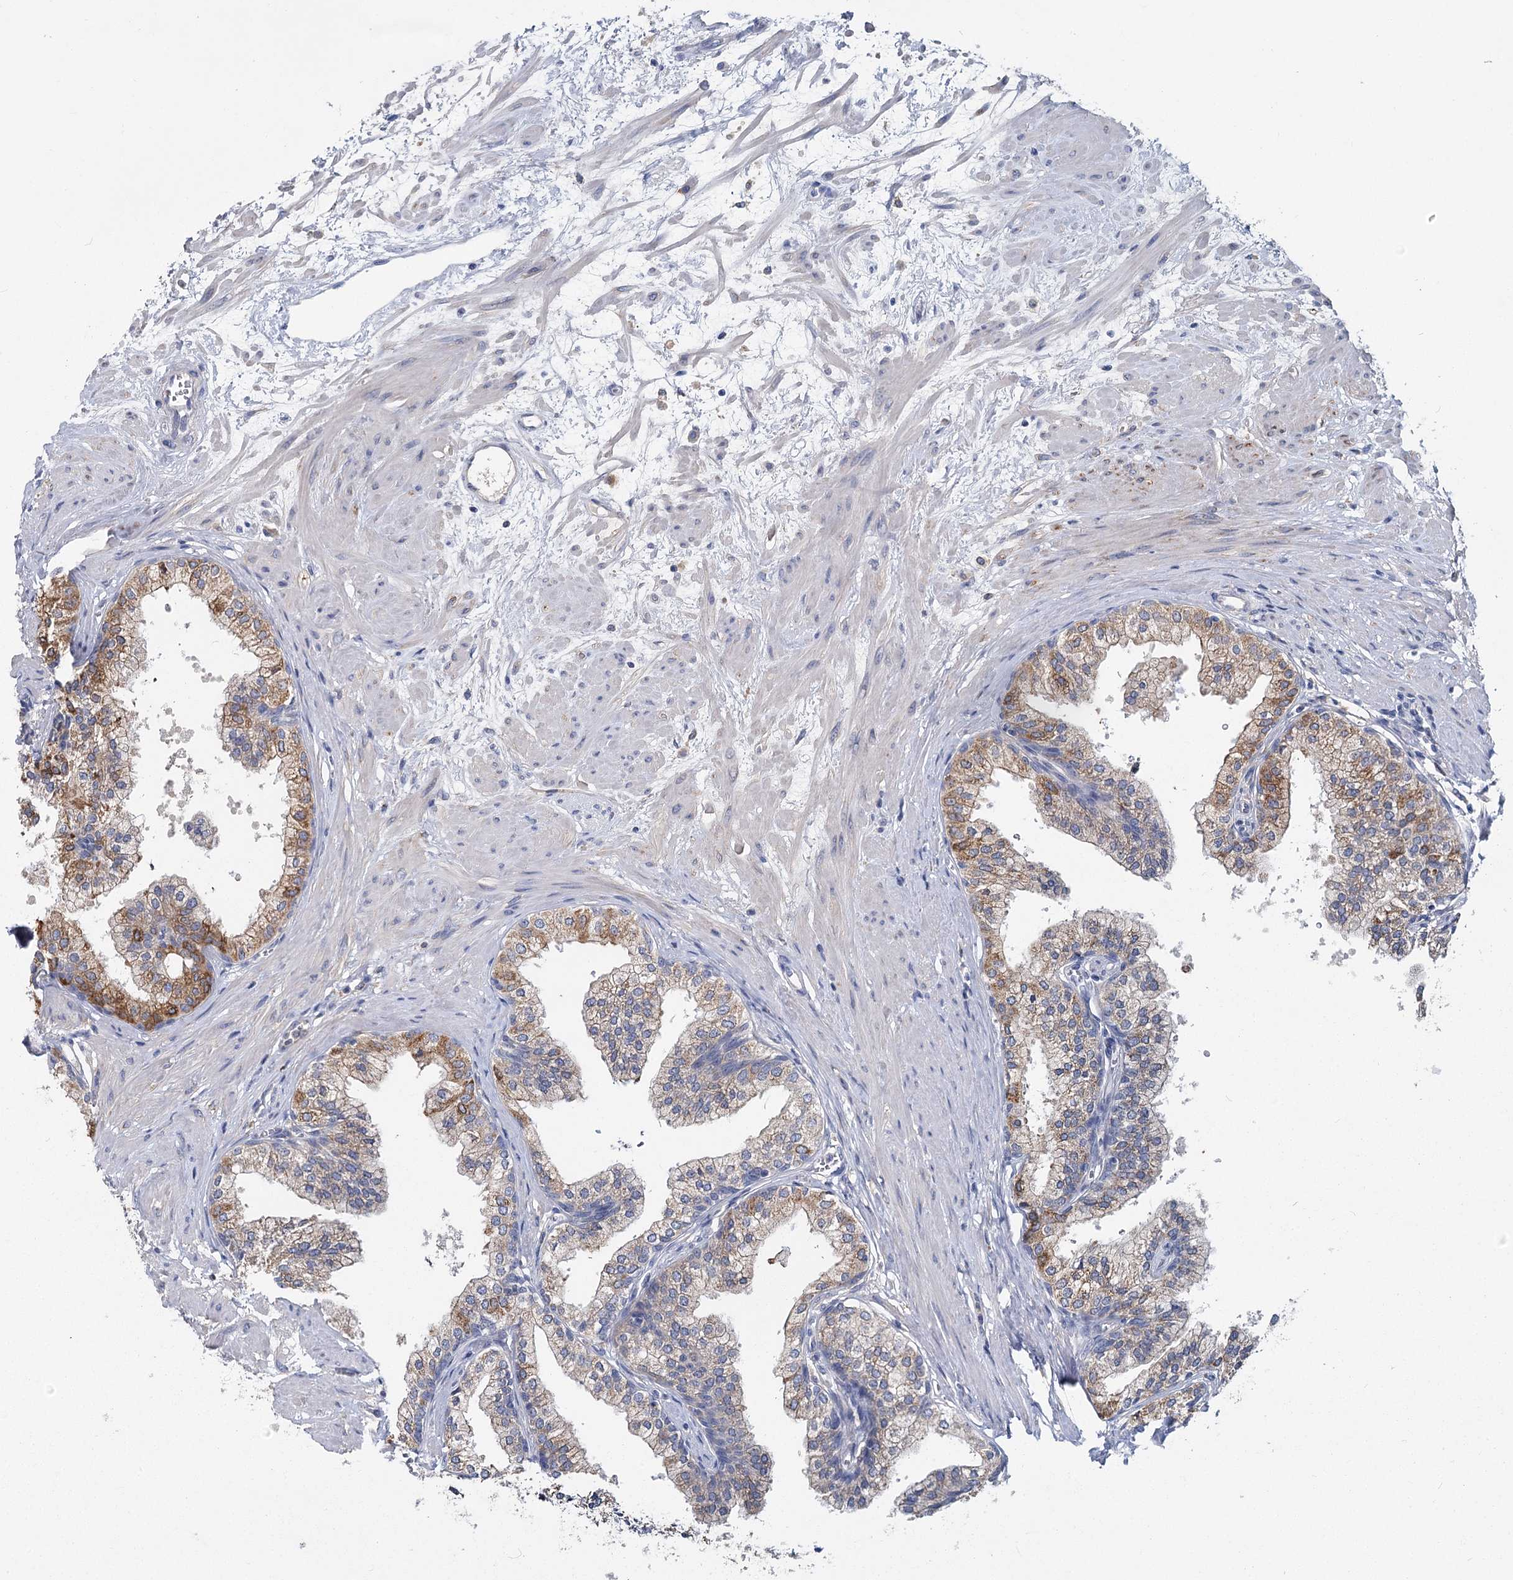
{"staining": {"intensity": "moderate", "quantity": "25%-75%", "location": "cytoplasmic/membranous"}, "tissue": "prostate", "cell_type": "Glandular cells", "image_type": "normal", "snomed": [{"axis": "morphology", "description": "Normal tissue, NOS"}, {"axis": "topography", "description": "Prostate"}], "caption": "A histopathology image showing moderate cytoplasmic/membranous staining in about 25%-75% of glandular cells in benign prostate, as visualized by brown immunohistochemical staining.", "gene": "ANKRD16", "patient": {"sex": "male", "age": 60}}